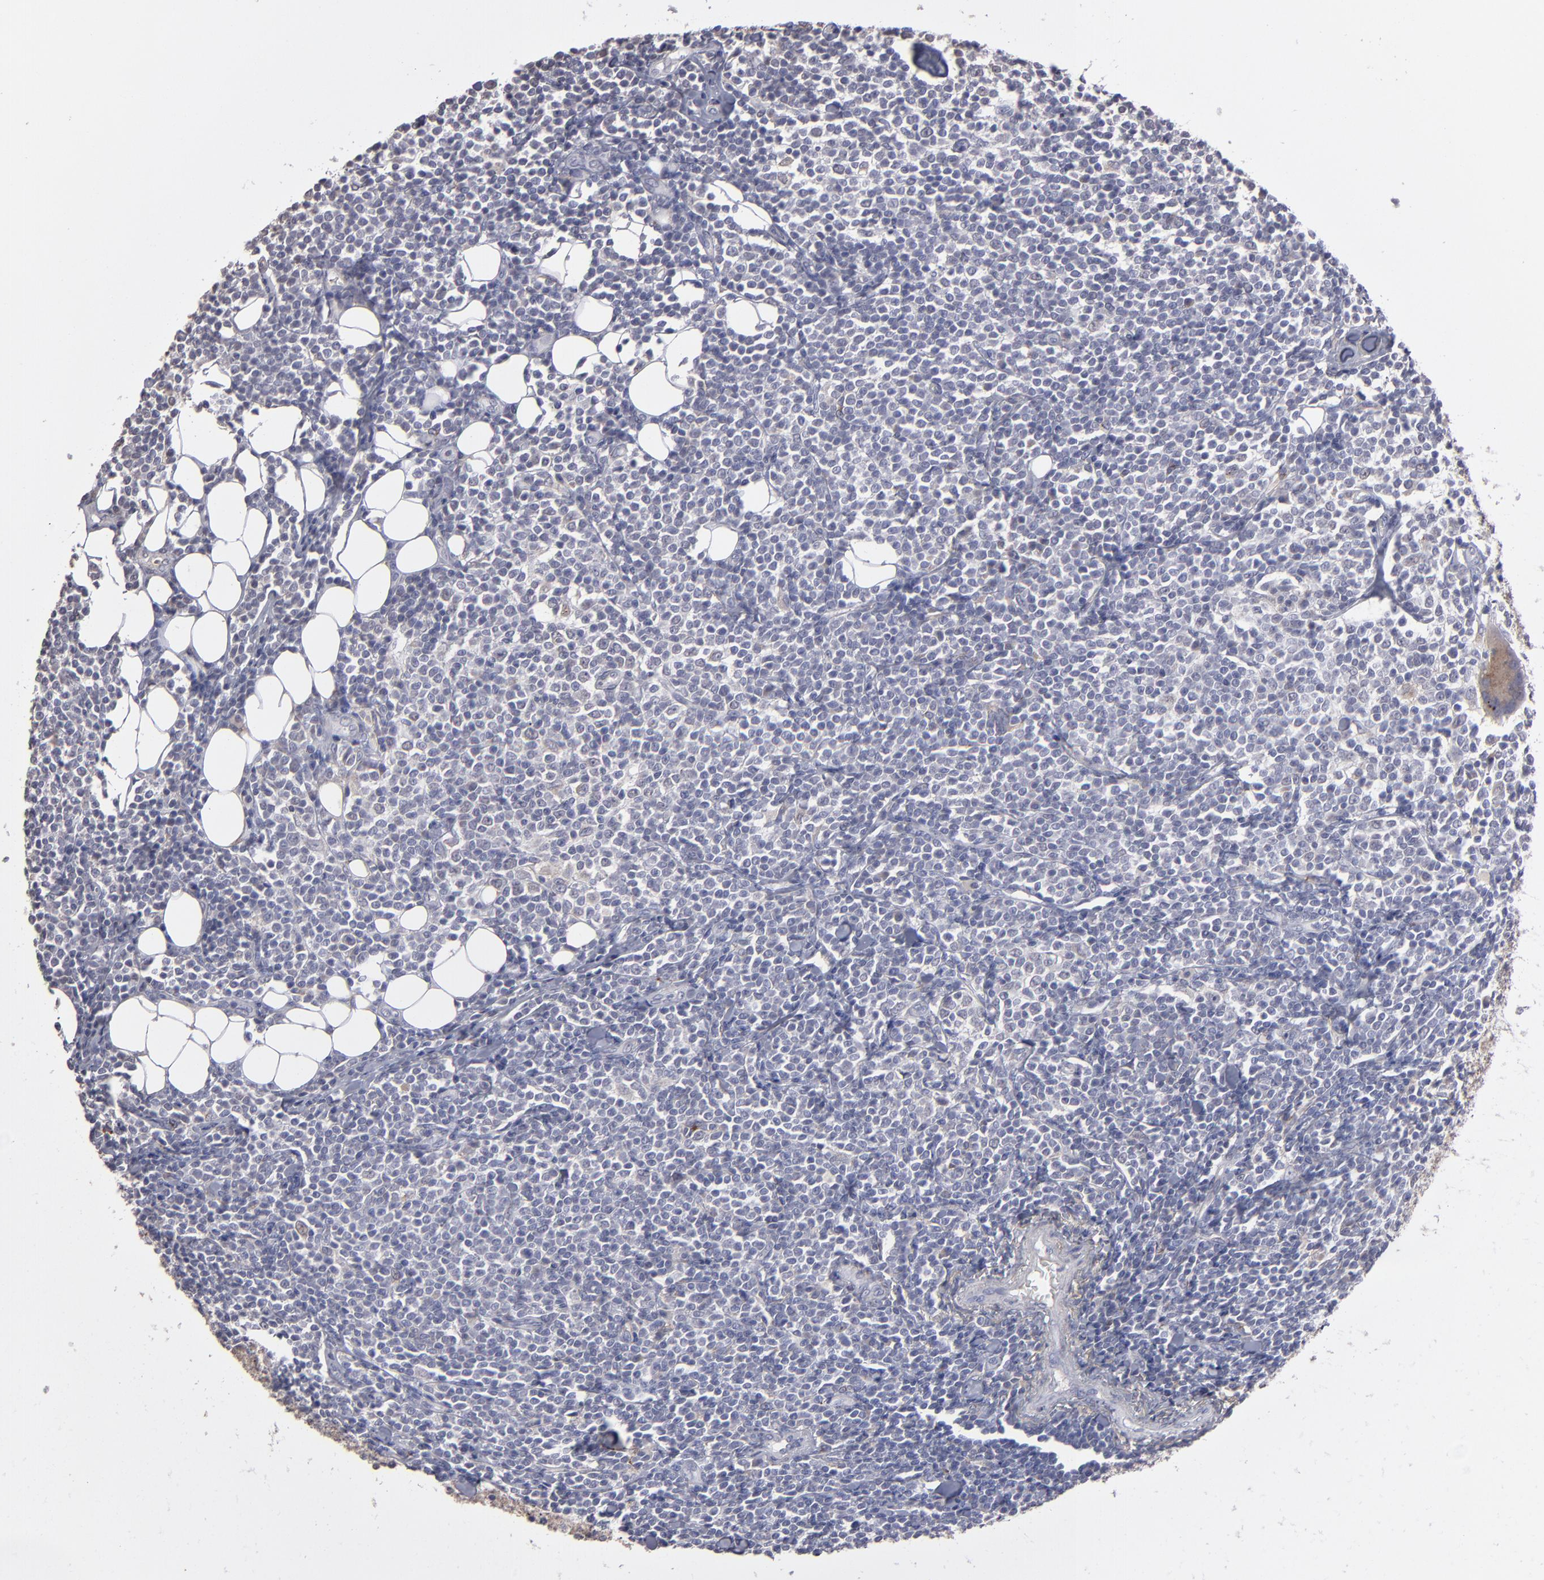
{"staining": {"intensity": "negative", "quantity": "none", "location": "none"}, "tissue": "lymphoma", "cell_type": "Tumor cells", "image_type": "cancer", "snomed": [{"axis": "morphology", "description": "Malignant lymphoma, non-Hodgkin's type, Low grade"}, {"axis": "topography", "description": "Soft tissue"}], "caption": "This is a photomicrograph of IHC staining of lymphoma, which shows no staining in tumor cells.", "gene": "ITGB5", "patient": {"sex": "male", "age": 92}}